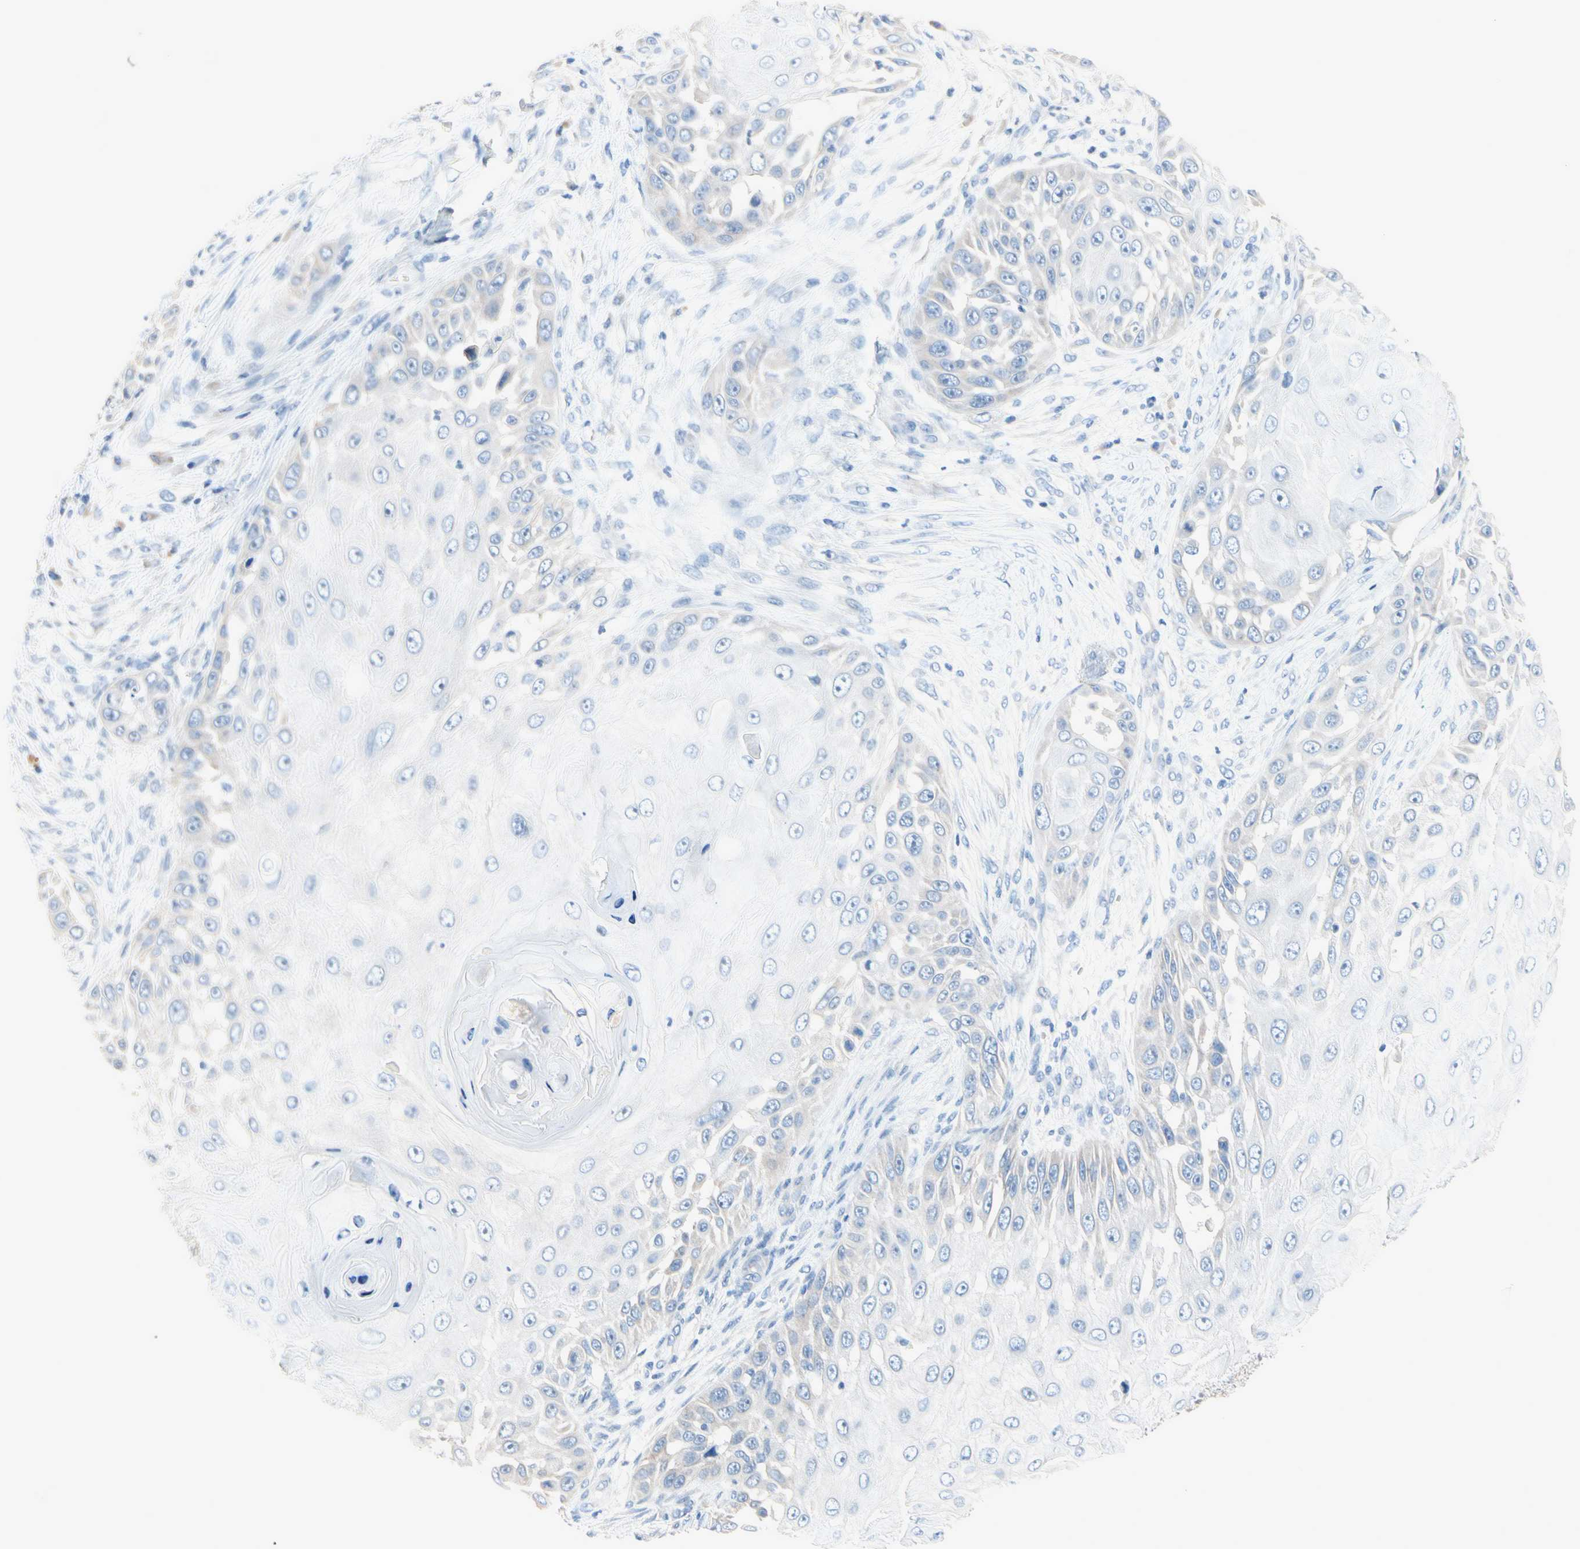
{"staining": {"intensity": "negative", "quantity": "none", "location": "none"}, "tissue": "skin cancer", "cell_type": "Tumor cells", "image_type": "cancer", "snomed": [{"axis": "morphology", "description": "Squamous cell carcinoma, NOS"}, {"axis": "topography", "description": "Skin"}], "caption": "Human squamous cell carcinoma (skin) stained for a protein using immunohistochemistry demonstrates no positivity in tumor cells.", "gene": "MARK1", "patient": {"sex": "female", "age": 44}}